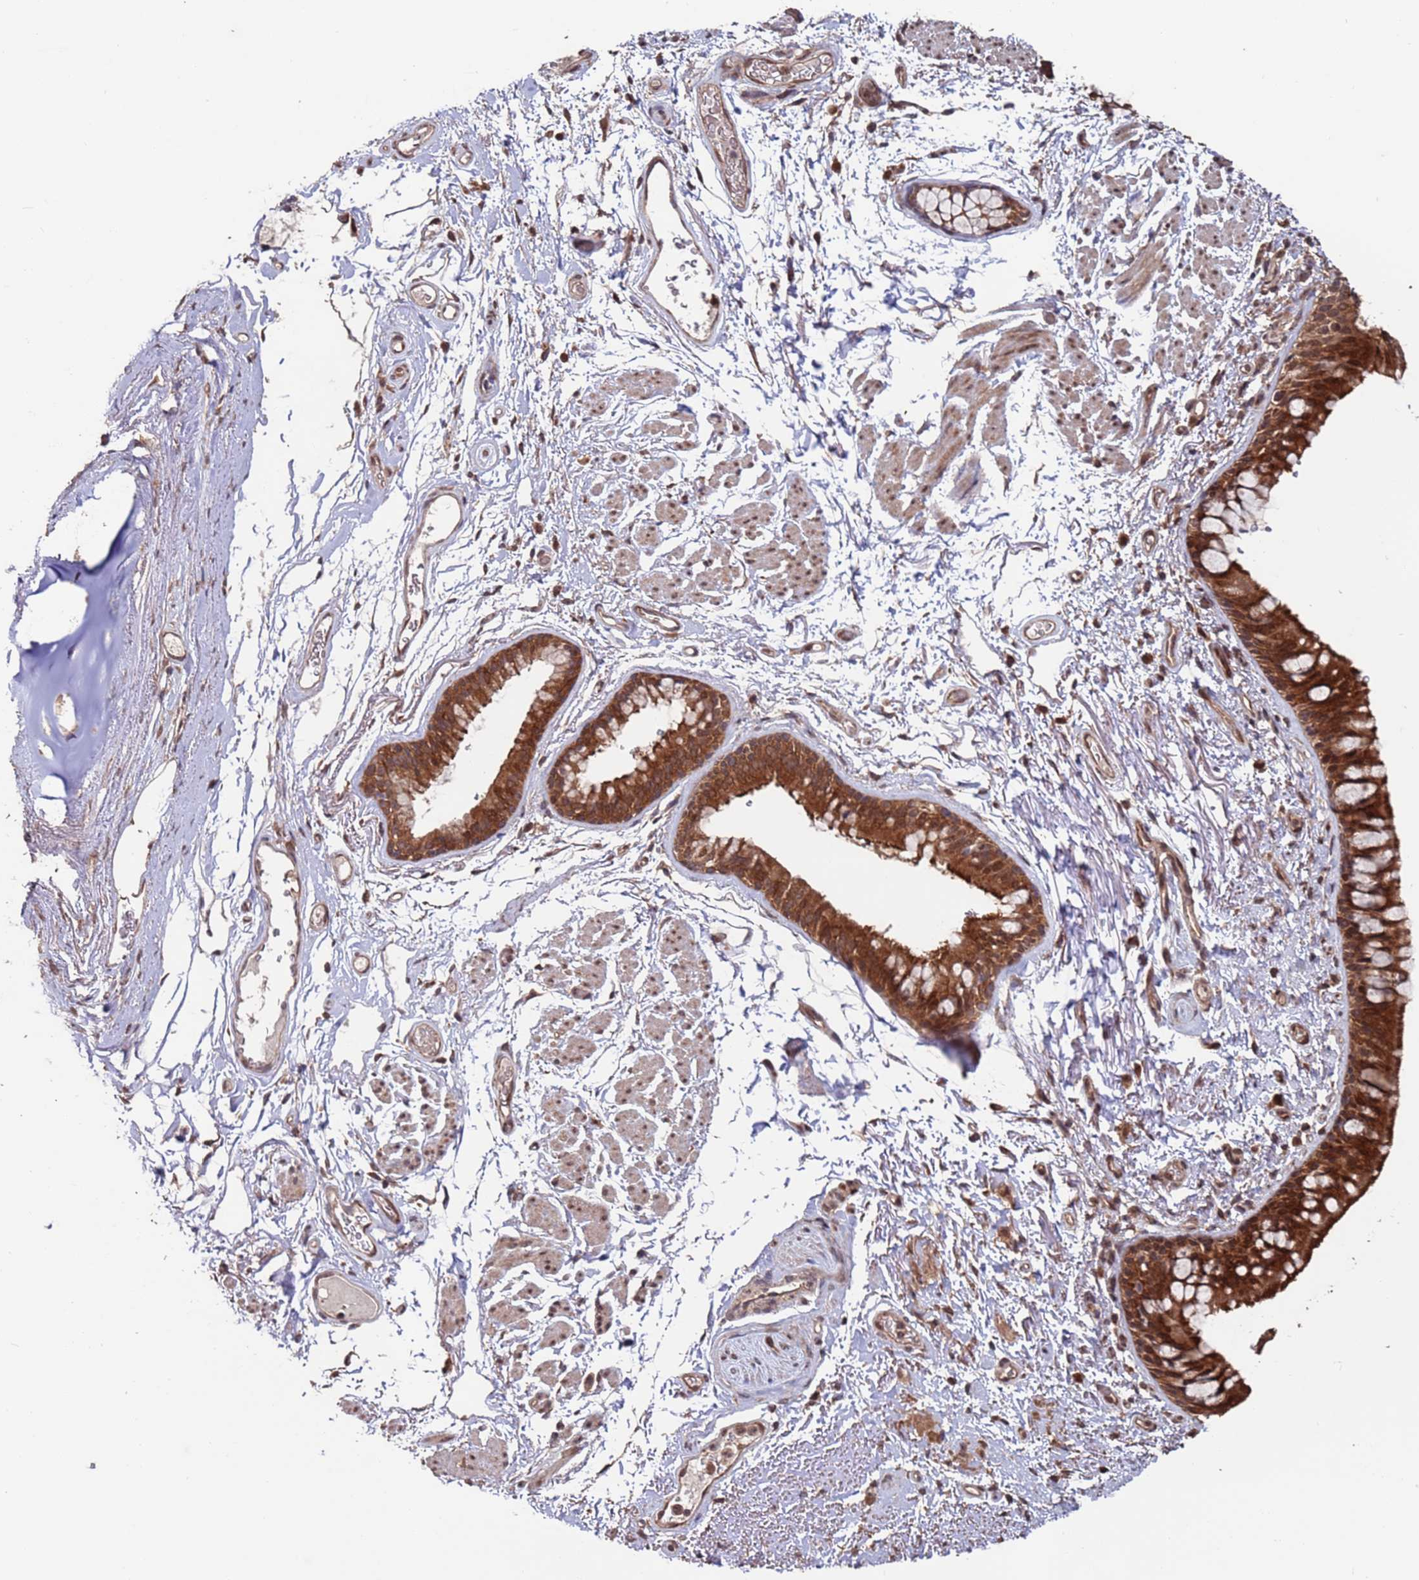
{"staining": {"intensity": "strong", "quantity": ">75%", "location": "cytoplasmic/membranous"}, "tissue": "bronchus", "cell_type": "Respiratory epithelial cells", "image_type": "normal", "snomed": [{"axis": "morphology", "description": "Normal tissue, NOS"}, {"axis": "topography", "description": "Cartilage tissue"}, {"axis": "topography", "description": "Bronchus"}], "caption": "DAB immunohistochemical staining of unremarkable human bronchus demonstrates strong cytoplasmic/membranous protein positivity in about >75% of respiratory epithelial cells. Nuclei are stained in blue.", "gene": "PRR7", "patient": {"sex": "female", "age": 73}}